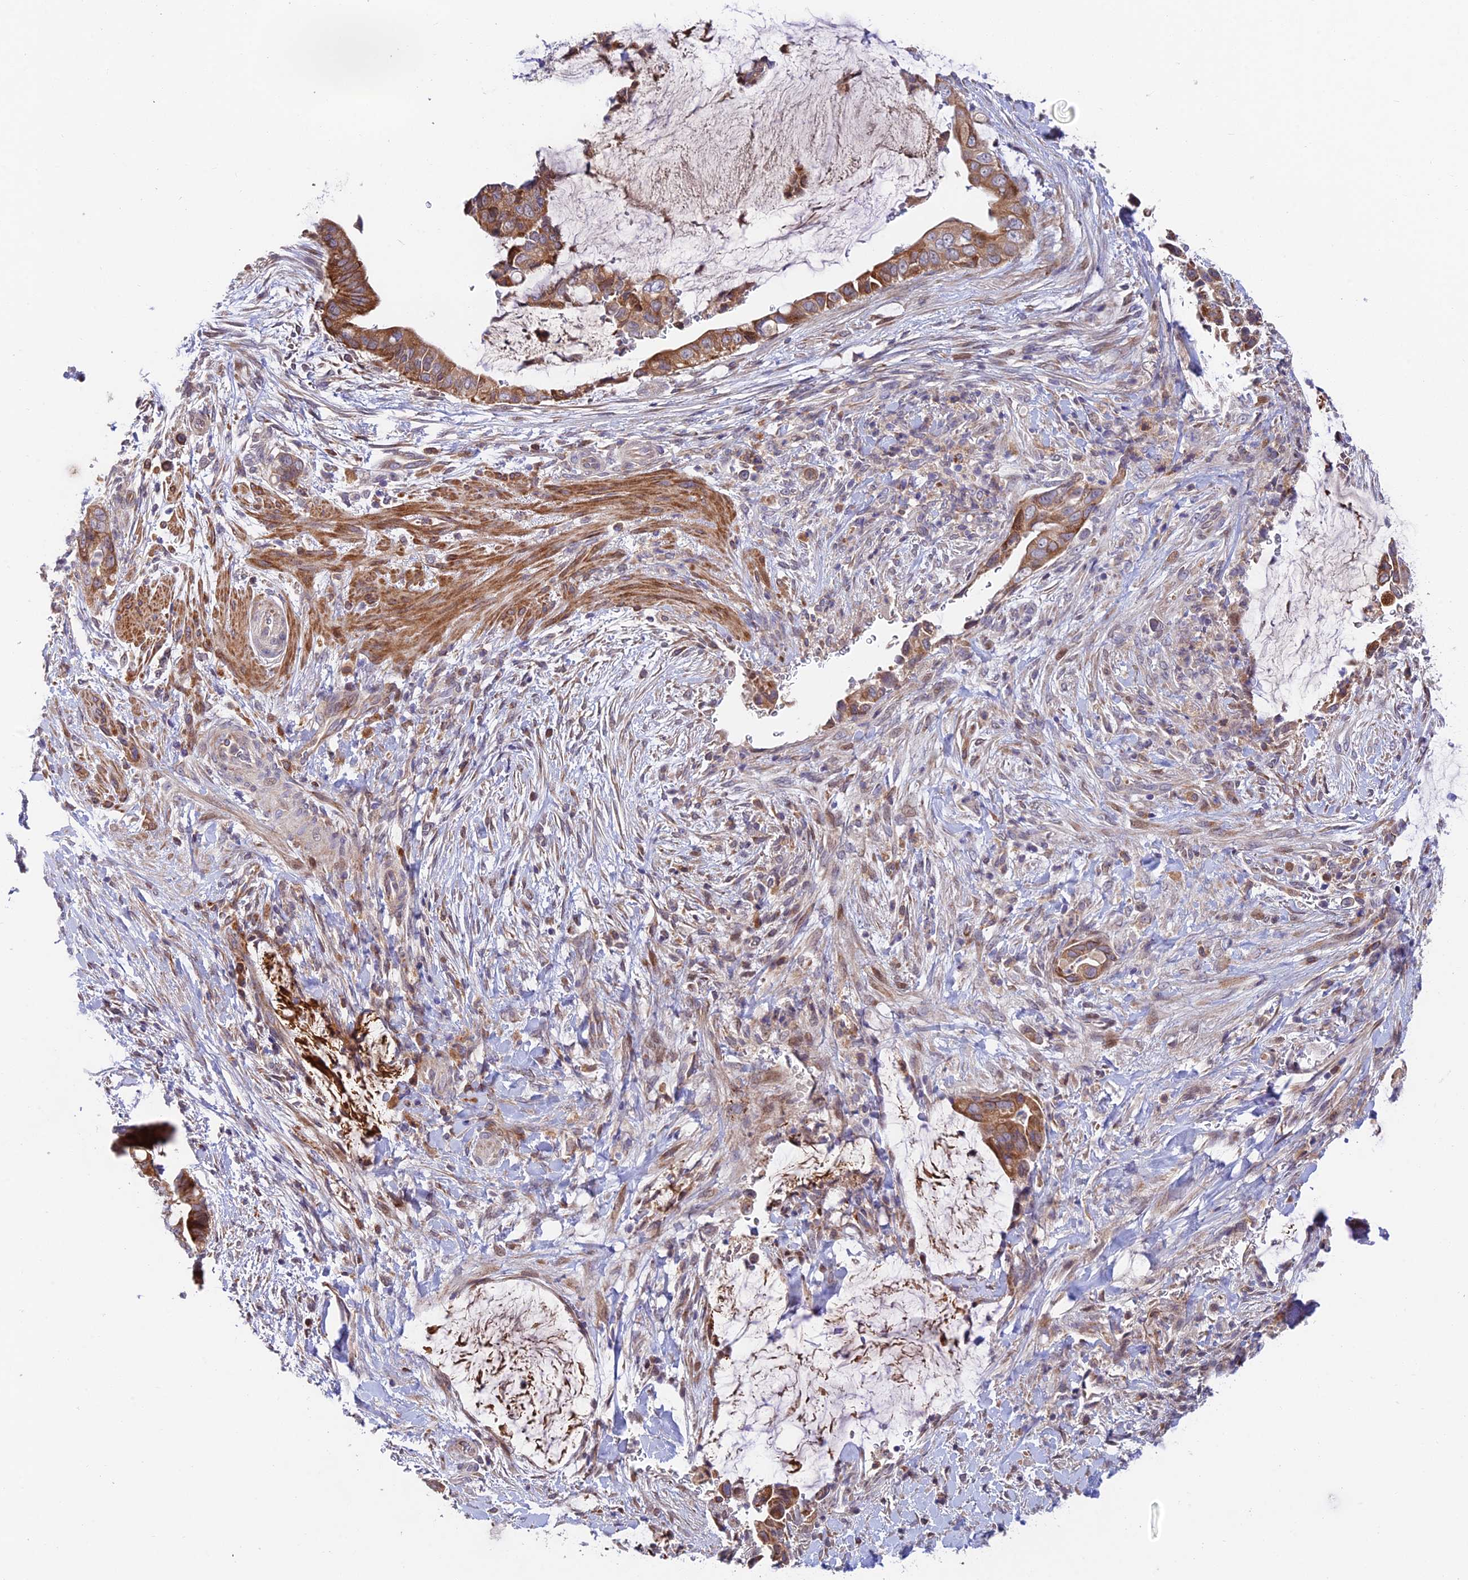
{"staining": {"intensity": "moderate", "quantity": ">75%", "location": "cytoplasmic/membranous"}, "tissue": "pancreatic cancer", "cell_type": "Tumor cells", "image_type": "cancer", "snomed": [{"axis": "morphology", "description": "Adenocarcinoma, NOS"}, {"axis": "topography", "description": "Pancreas"}], "caption": "Protein positivity by immunohistochemistry (IHC) demonstrates moderate cytoplasmic/membranous expression in approximately >75% of tumor cells in pancreatic cancer. Using DAB (3,3'-diaminobenzidine) (brown) and hematoxylin (blue) stains, captured at high magnification using brightfield microscopy.", "gene": "FUOM", "patient": {"sex": "male", "age": 75}}